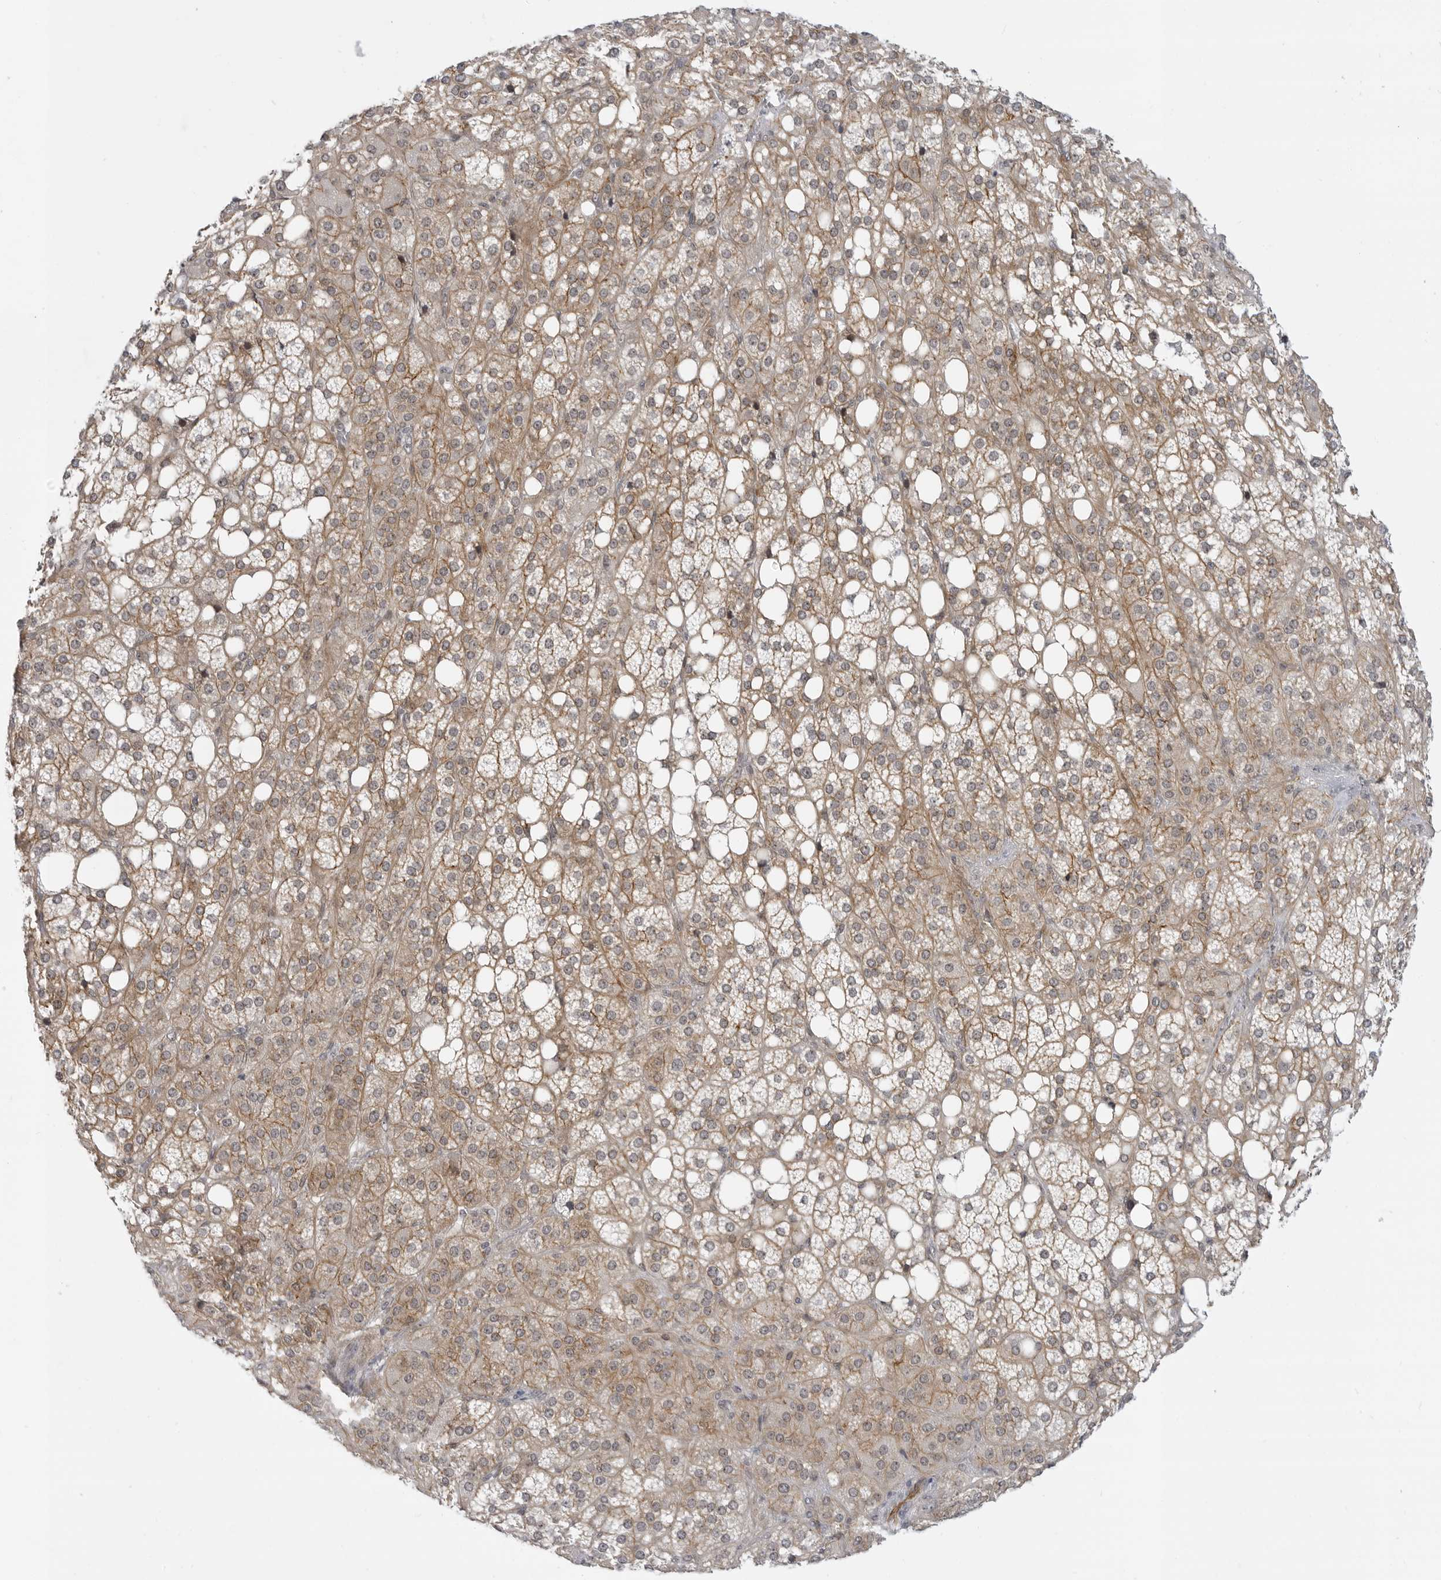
{"staining": {"intensity": "moderate", "quantity": "25%-75%", "location": "cytoplasmic/membranous"}, "tissue": "adrenal gland", "cell_type": "Glandular cells", "image_type": "normal", "snomed": [{"axis": "morphology", "description": "Normal tissue, NOS"}, {"axis": "topography", "description": "Adrenal gland"}], "caption": "A histopathology image showing moderate cytoplasmic/membranous expression in about 25%-75% of glandular cells in unremarkable adrenal gland, as visualized by brown immunohistochemical staining.", "gene": "CEP295NL", "patient": {"sex": "female", "age": 59}}